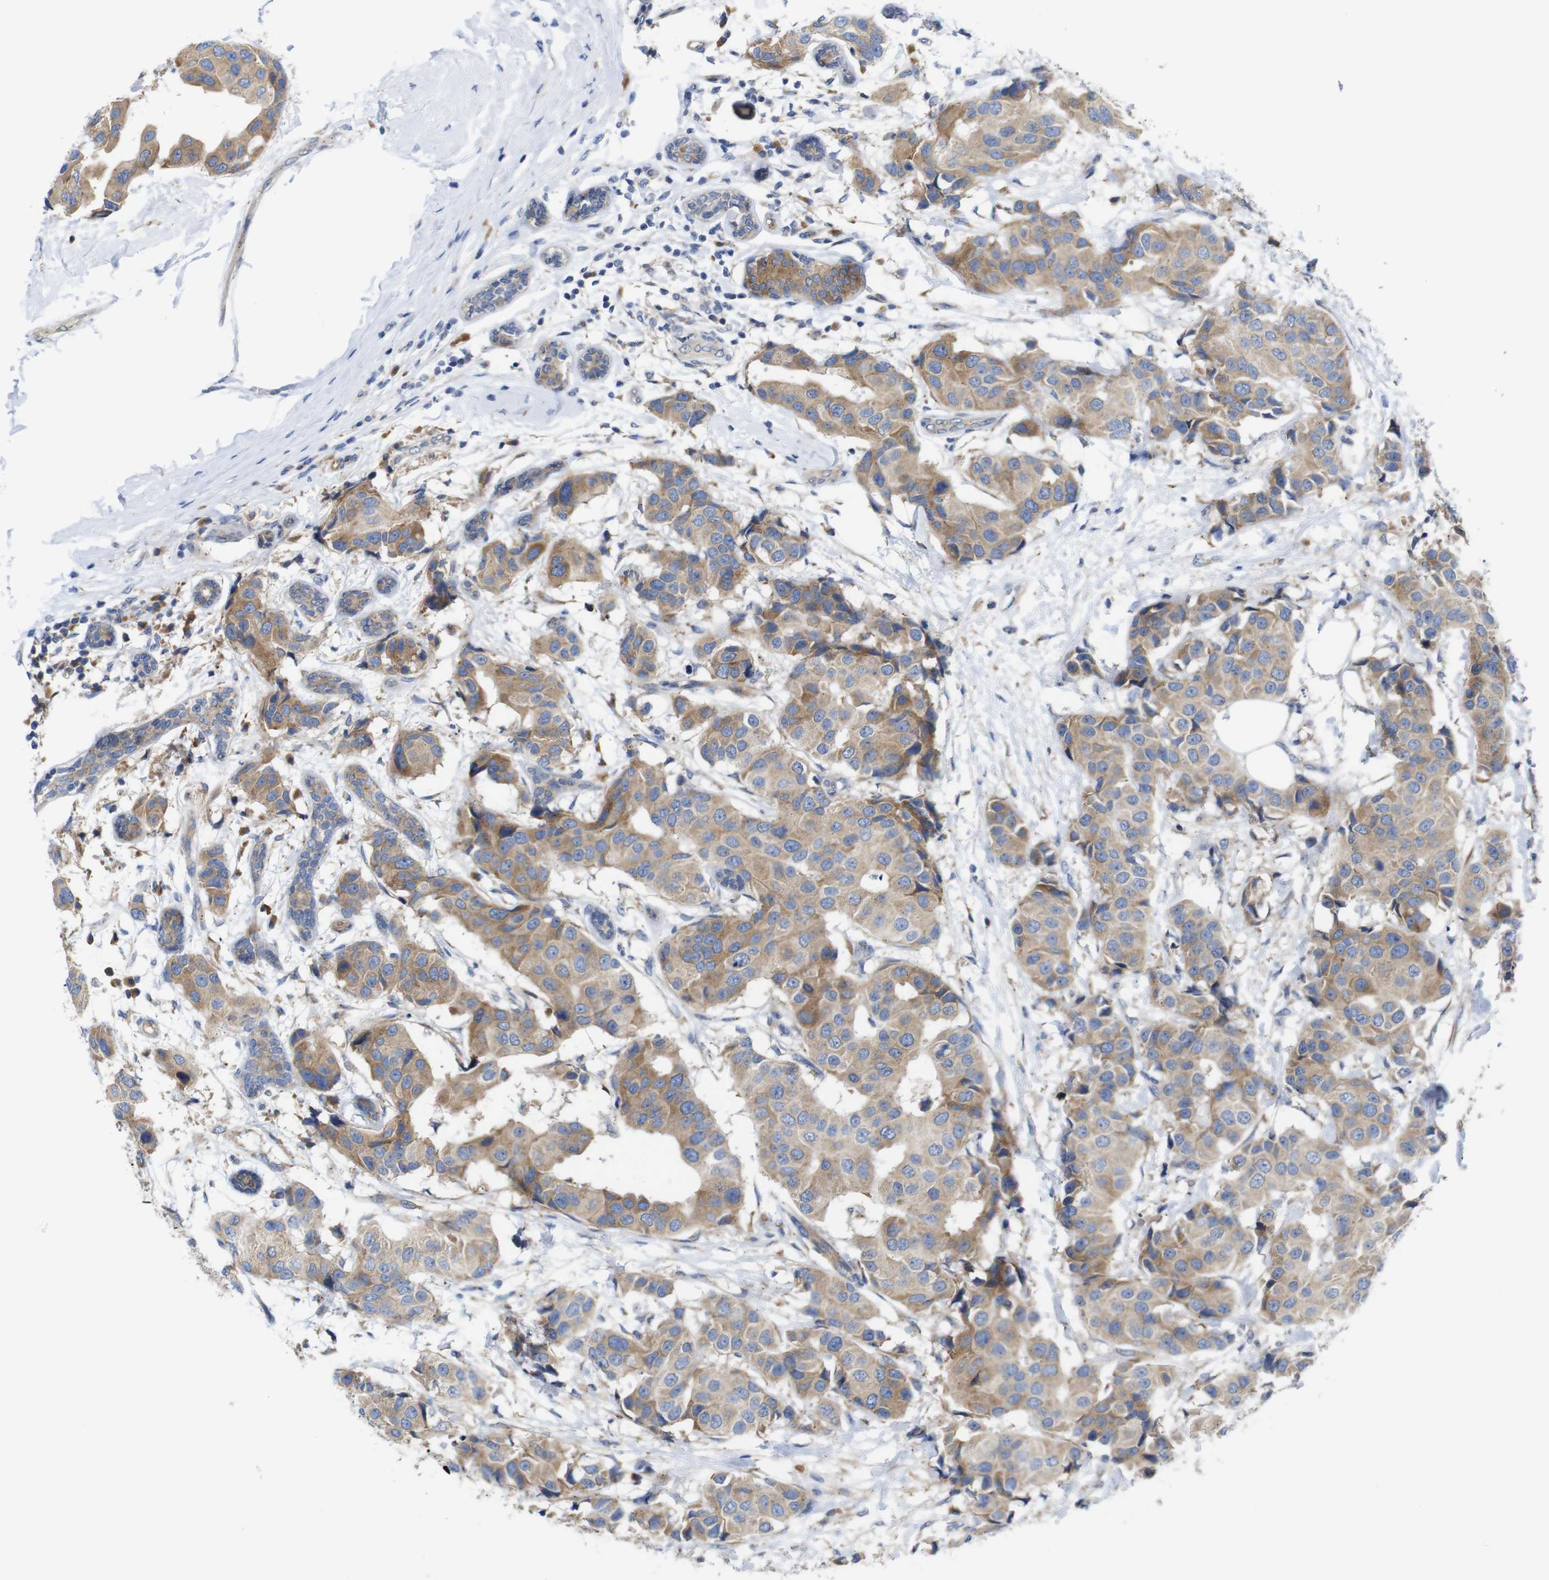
{"staining": {"intensity": "moderate", "quantity": ">75%", "location": "cytoplasmic/membranous"}, "tissue": "breast cancer", "cell_type": "Tumor cells", "image_type": "cancer", "snomed": [{"axis": "morphology", "description": "Normal tissue, NOS"}, {"axis": "morphology", "description": "Duct carcinoma"}, {"axis": "topography", "description": "Breast"}], "caption": "A brown stain labels moderate cytoplasmic/membranous expression of a protein in invasive ductal carcinoma (breast) tumor cells.", "gene": "DDRGK1", "patient": {"sex": "female", "age": 39}}